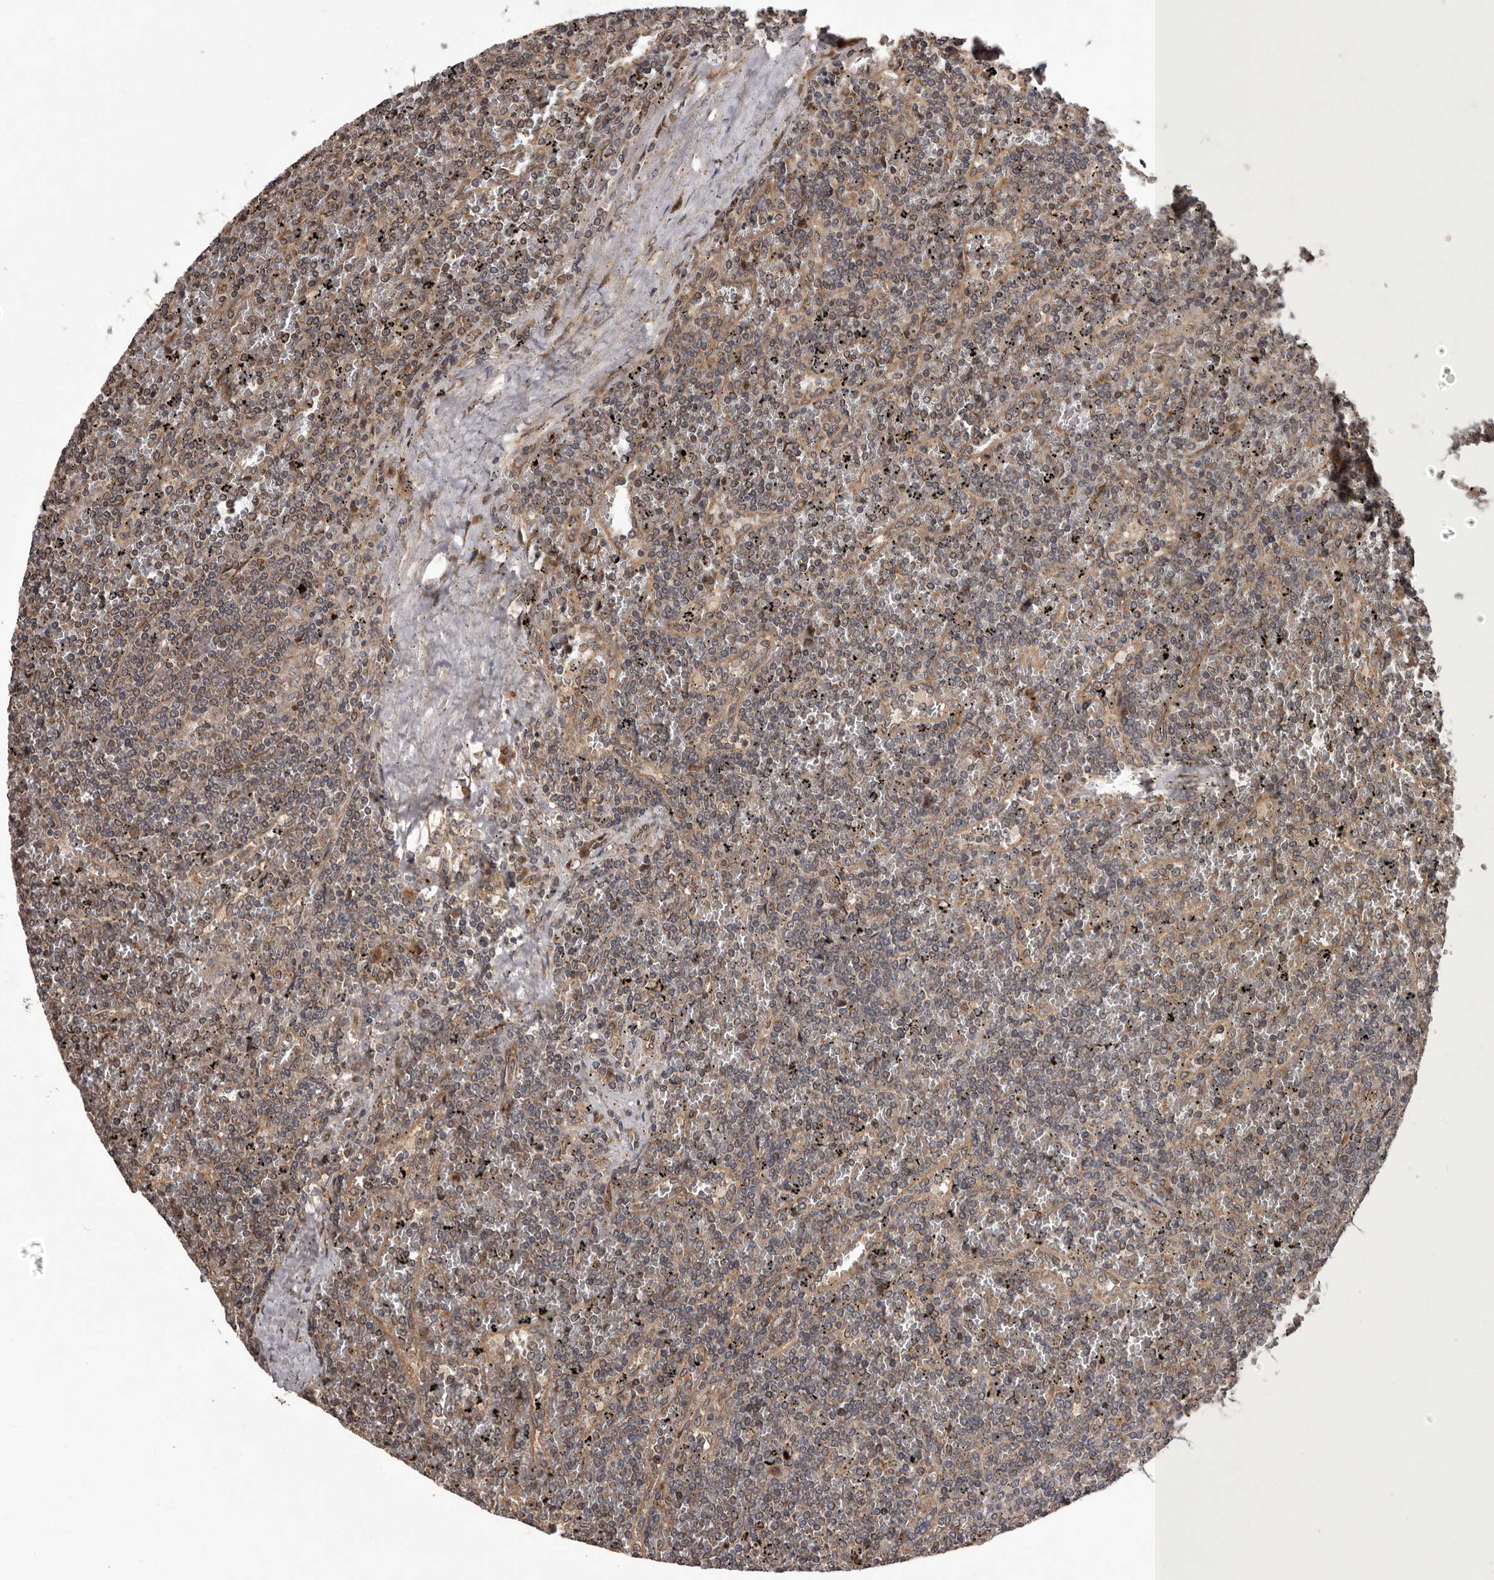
{"staining": {"intensity": "weak", "quantity": "25%-75%", "location": "cytoplasmic/membranous"}, "tissue": "lymphoma", "cell_type": "Tumor cells", "image_type": "cancer", "snomed": [{"axis": "morphology", "description": "Malignant lymphoma, non-Hodgkin's type, Low grade"}, {"axis": "topography", "description": "Spleen"}], "caption": "IHC histopathology image of neoplastic tissue: human lymphoma stained using immunohistochemistry reveals low levels of weak protein expression localized specifically in the cytoplasmic/membranous of tumor cells, appearing as a cytoplasmic/membranous brown color.", "gene": "GADD45B", "patient": {"sex": "female", "age": 19}}